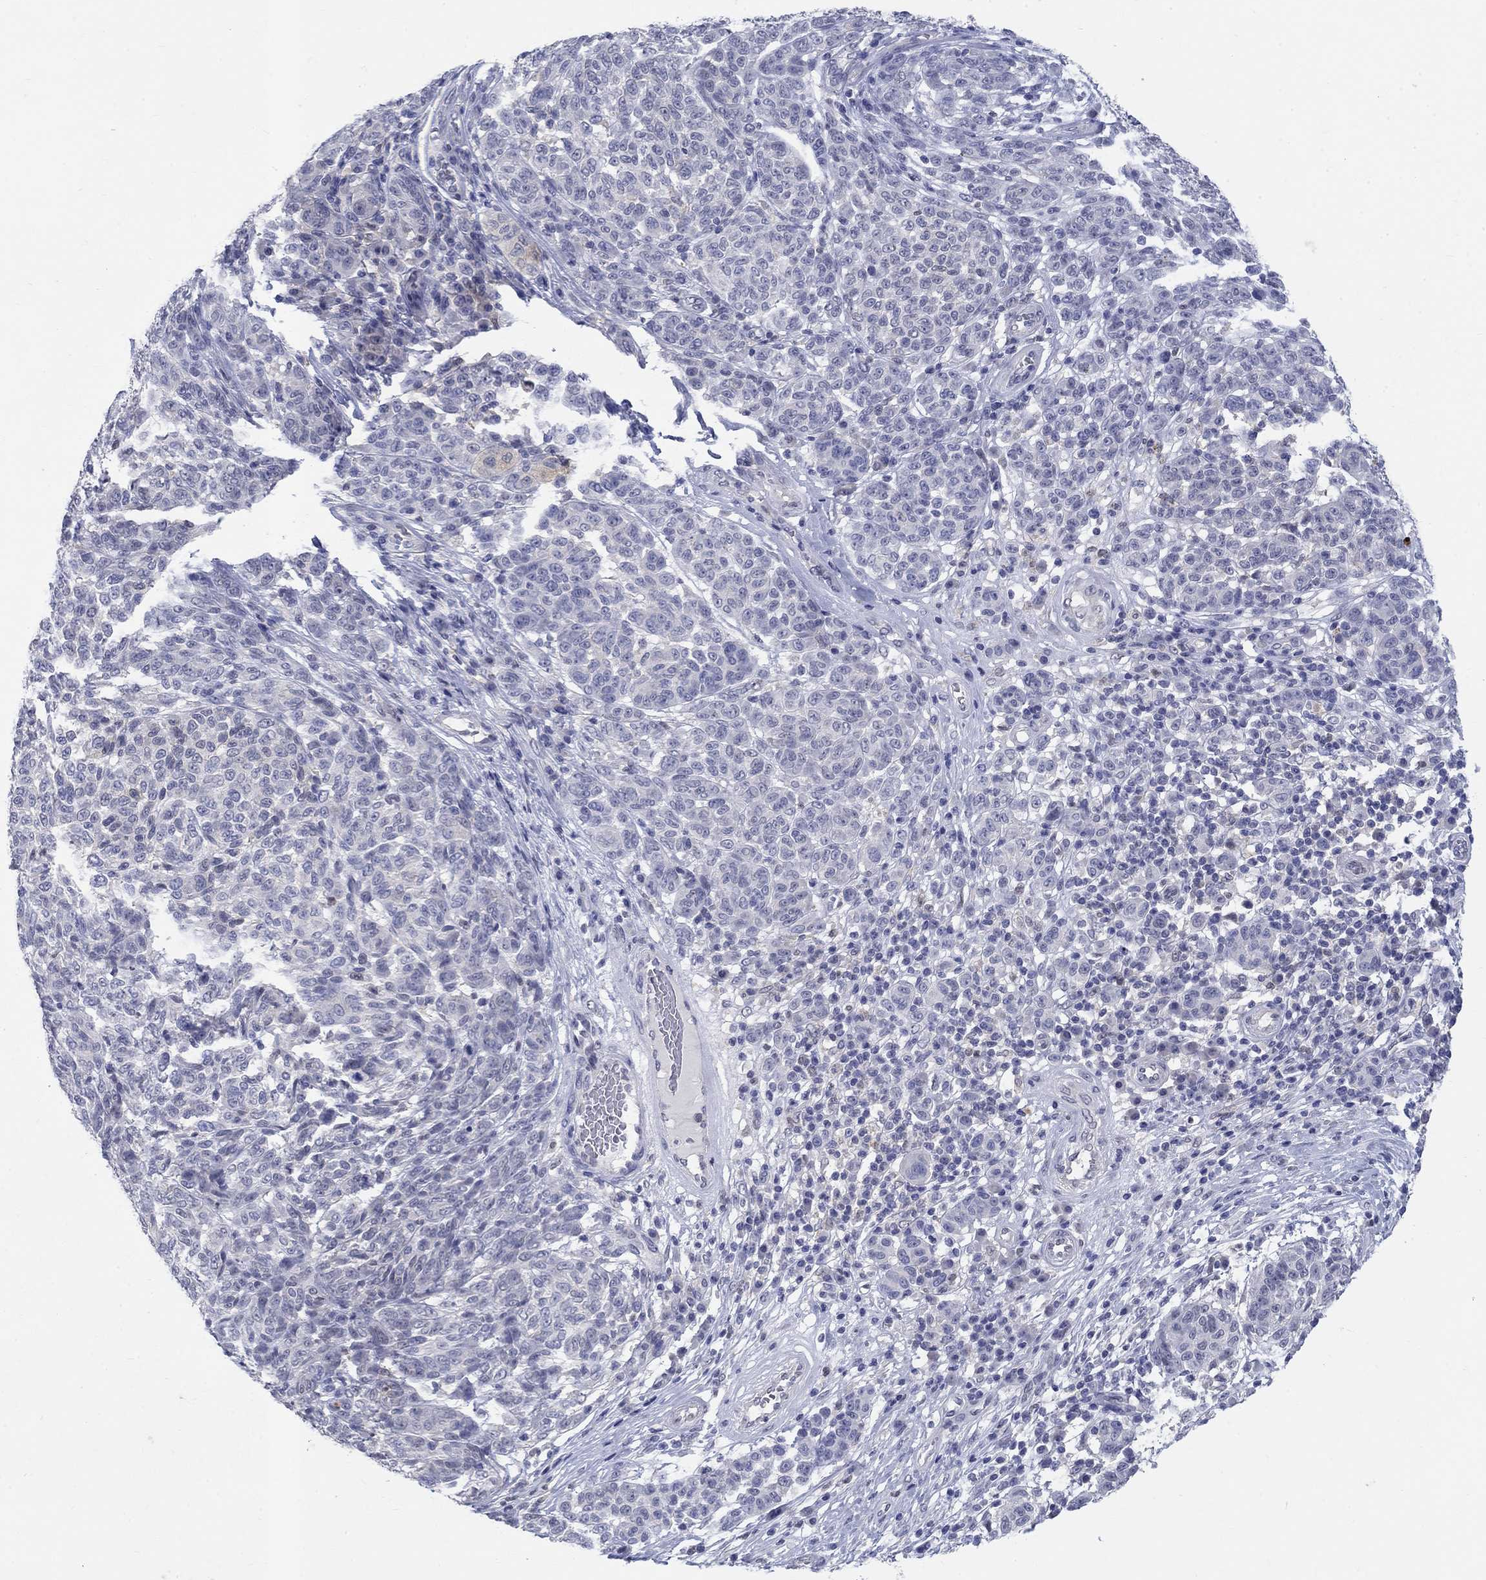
{"staining": {"intensity": "negative", "quantity": "none", "location": "none"}, "tissue": "melanoma", "cell_type": "Tumor cells", "image_type": "cancer", "snomed": [{"axis": "morphology", "description": "Malignant melanoma, NOS"}, {"axis": "topography", "description": "Skin"}], "caption": "Immunohistochemistry of human melanoma demonstrates no positivity in tumor cells.", "gene": "EGFLAM", "patient": {"sex": "male", "age": 59}}